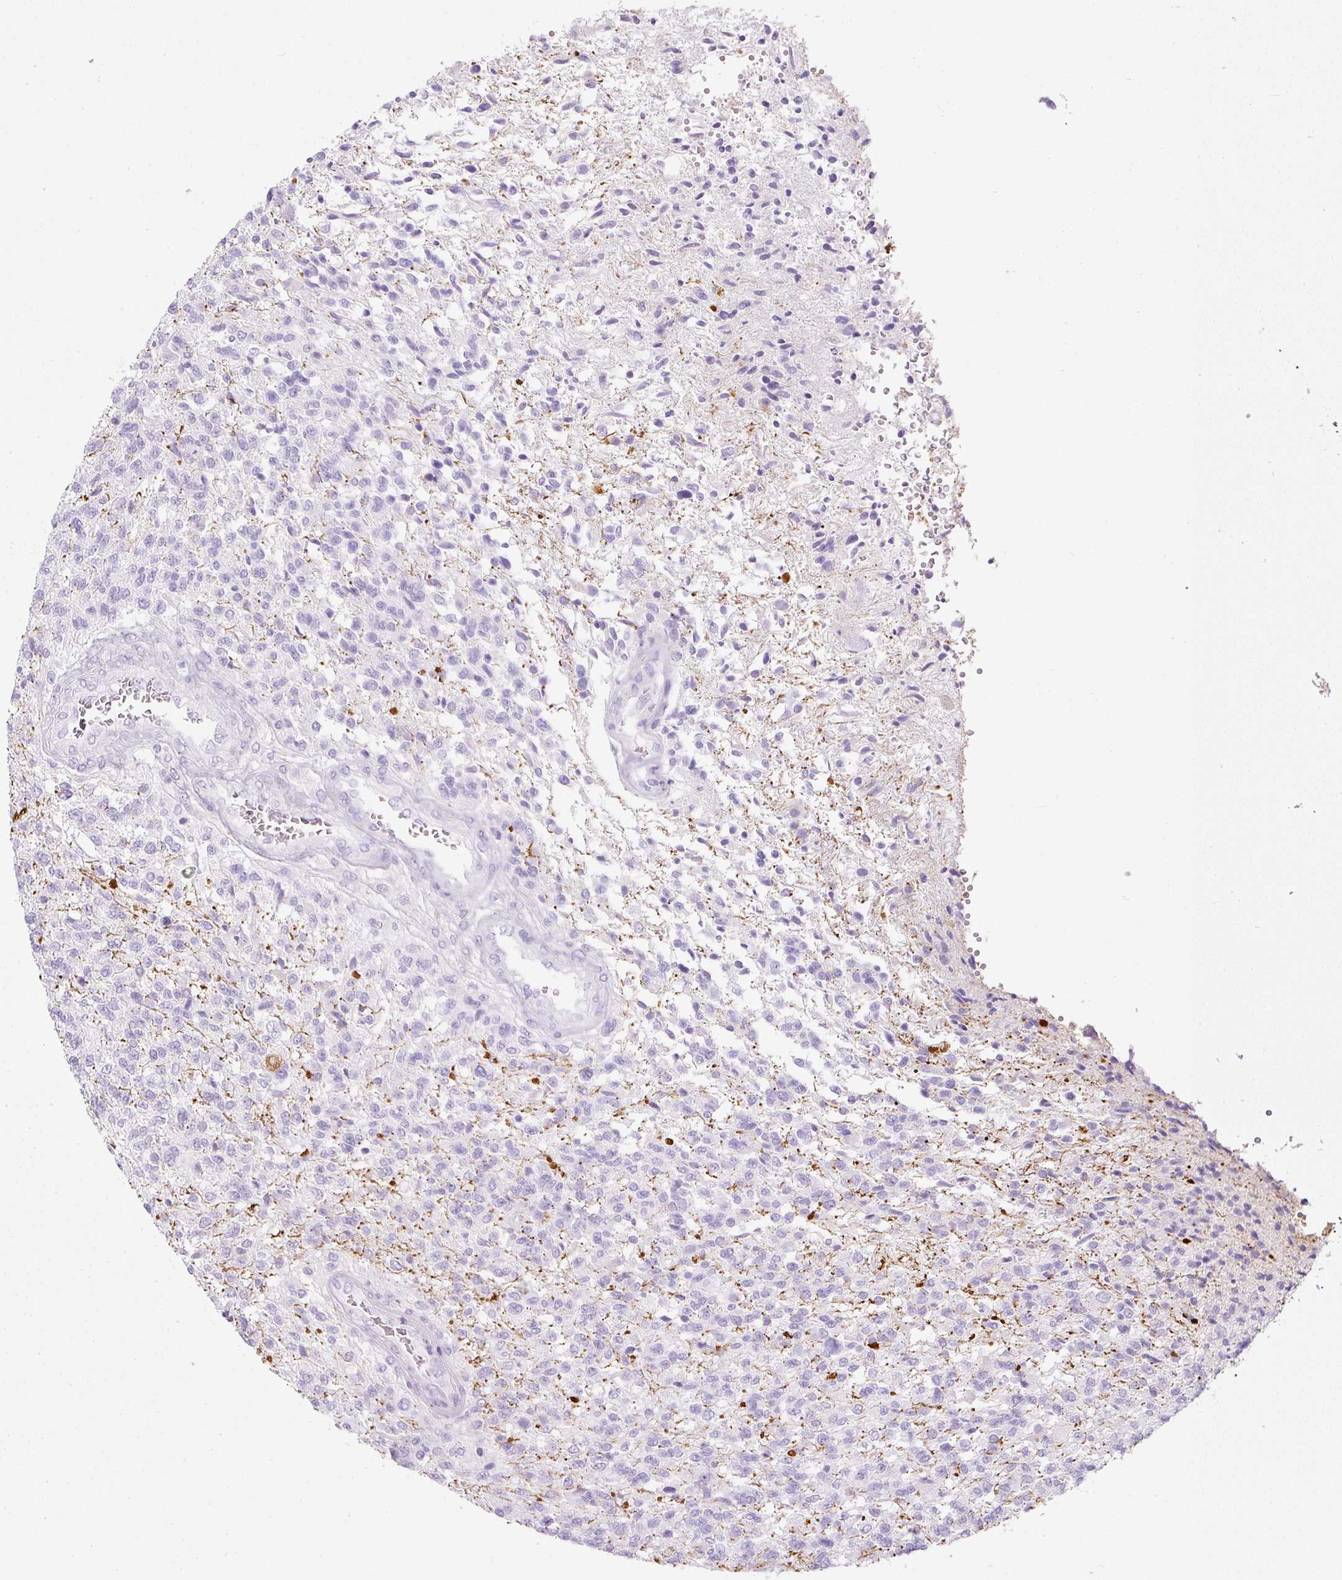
{"staining": {"intensity": "negative", "quantity": "none", "location": "none"}, "tissue": "glioma", "cell_type": "Tumor cells", "image_type": "cancer", "snomed": [{"axis": "morphology", "description": "Glioma, malignant, High grade"}, {"axis": "topography", "description": "Brain"}], "caption": "Histopathology image shows no significant protein staining in tumor cells of high-grade glioma (malignant).", "gene": "DNM1", "patient": {"sex": "male", "age": 56}}